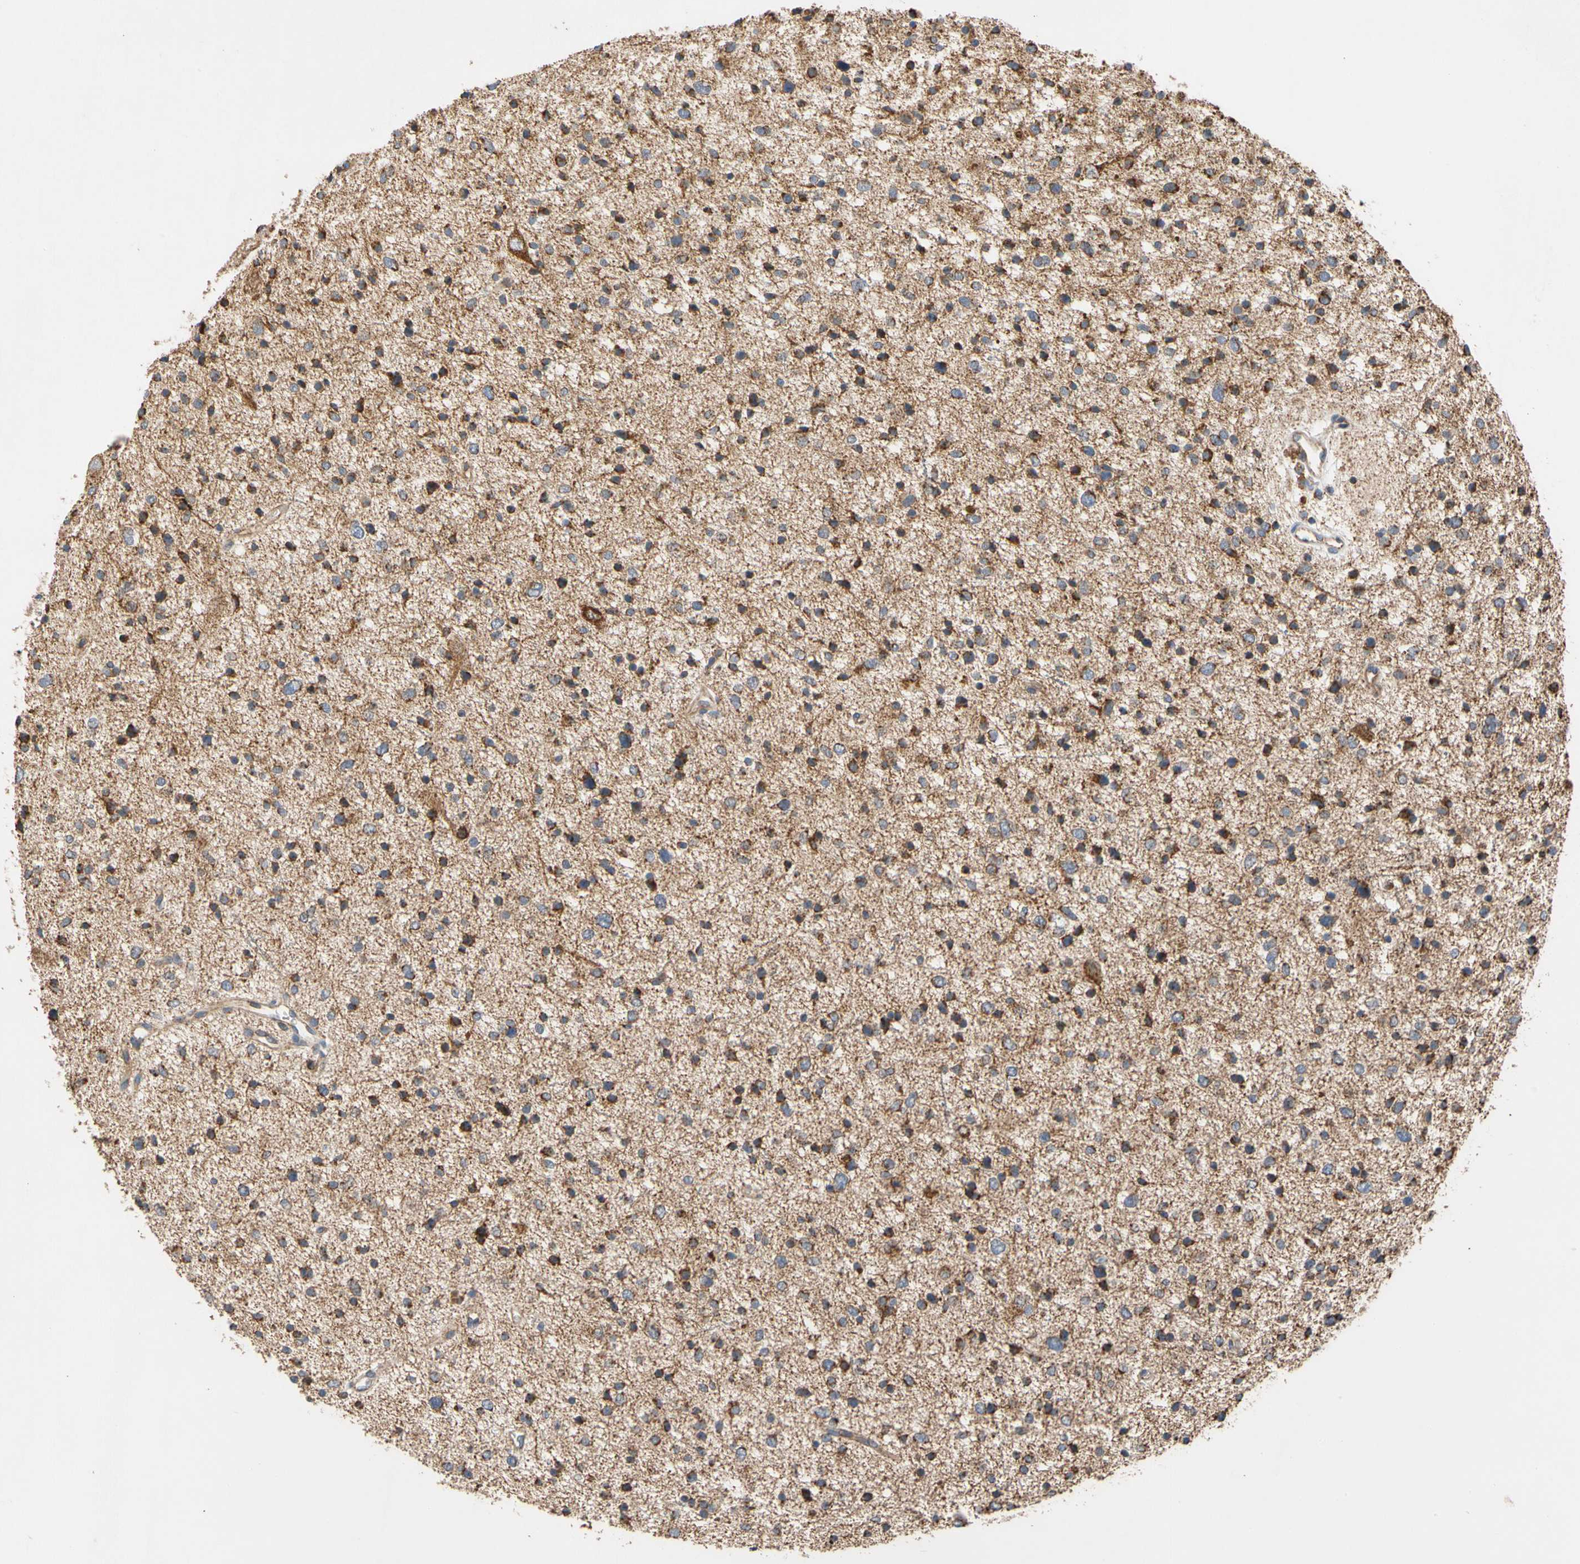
{"staining": {"intensity": "moderate", "quantity": ">75%", "location": "cytoplasmic/membranous"}, "tissue": "glioma", "cell_type": "Tumor cells", "image_type": "cancer", "snomed": [{"axis": "morphology", "description": "Glioma, malignant, Low grade"}, {"axis": "topography", "description": "Brain"}], "caption": "Tumor cells show moderate cytoplasmic/membranous staining in about >75% of cells in glioma.", "gene": "GPD2", "patient": {"sex": "female", "age": 37}}